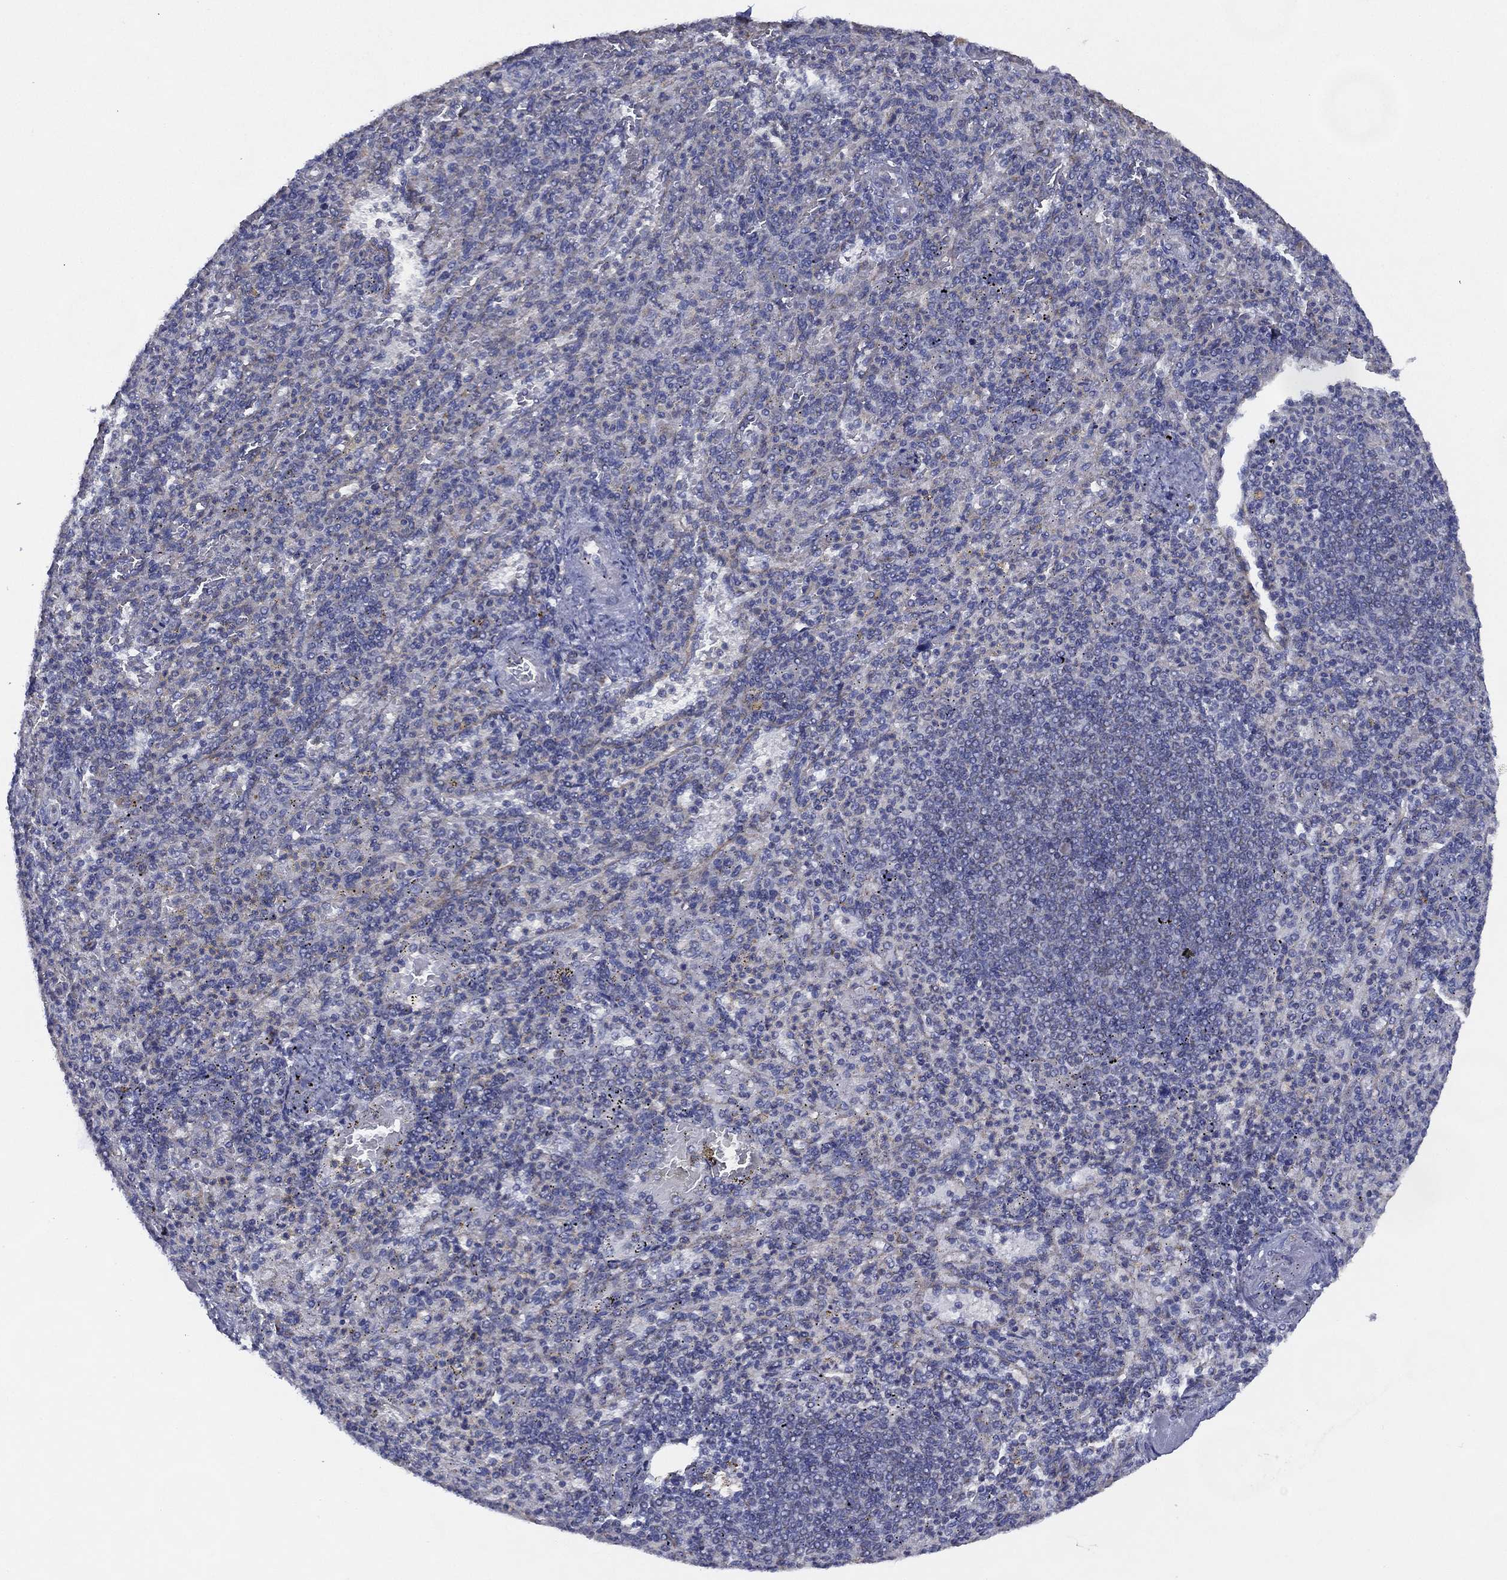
{"staining": {"intensity": "weak", "quantity": "<25%", "location": "cytoplasmic/membranous"}, "tissue": "spleen", "cell_type": "Cells in red pulp", "image_type": "normal", "snomed": [{"axis": "morphology", "description": "Normal tissue, NOS"}, {"axis": "topography", "description": "Spleen"}], "caption": "Protein analysis of normal spleen demonstrates no significant staining in cells in red pulp.", "gene": "ZNF223", "patient": {"sex": "female", "age": 74}}